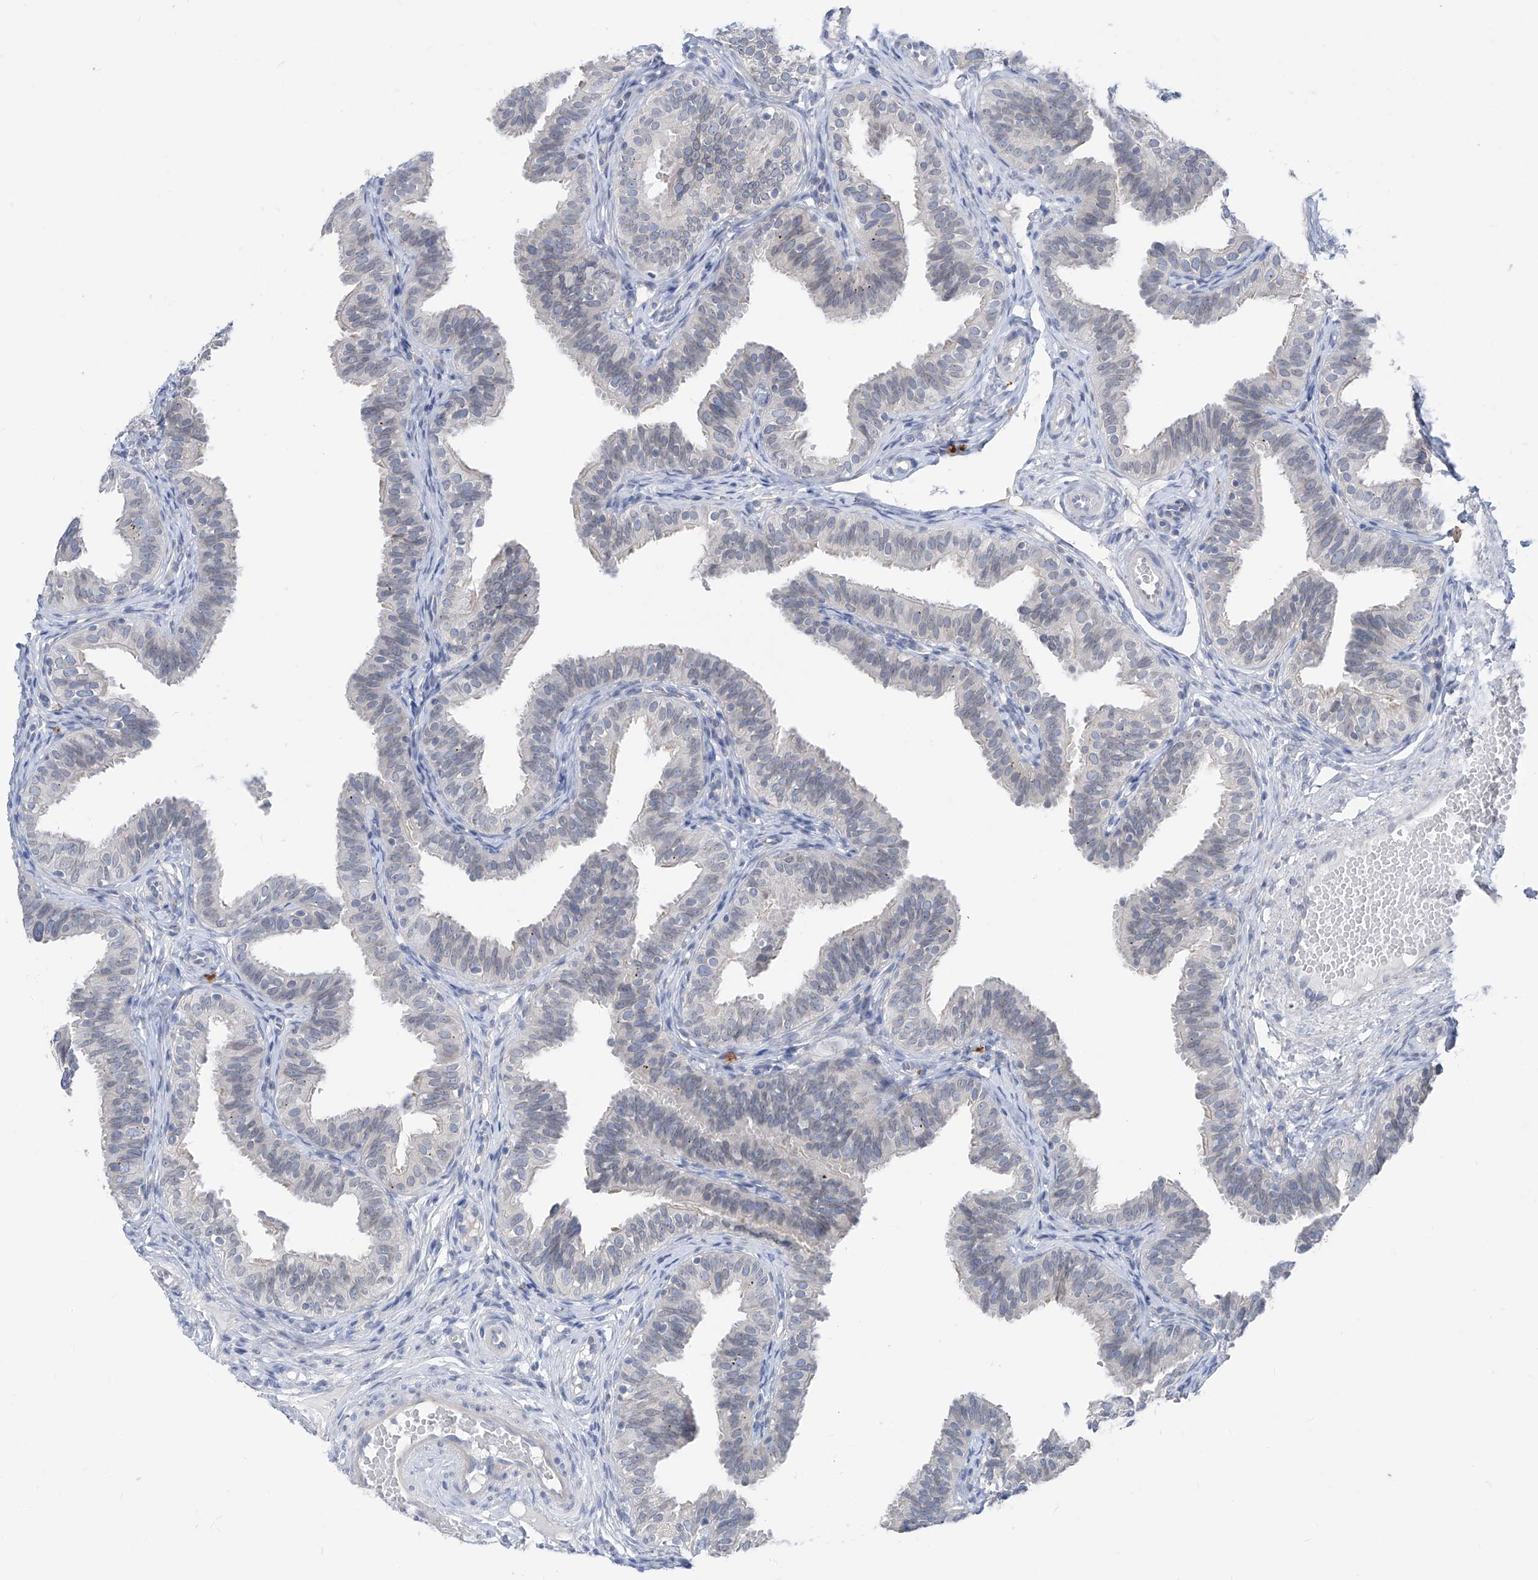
{"staining": {"intensity": "negative", "quantity": "none", "location": "none"}, "tissue": "fallopian tube", "cell_type": "Glandular cells", "image_type": "normal", "snomed": [{"axis": "morphology", "description": "Normal tissue, NOS"}, {"axis": "topography", "description": "Fallopian tube"}], "caption": "Fallopian tube stained for a protein using IHC exhibits no expression glandular cells.", "gene": "KRTAP25", "patient": {"sex": "female", "age": 35}}